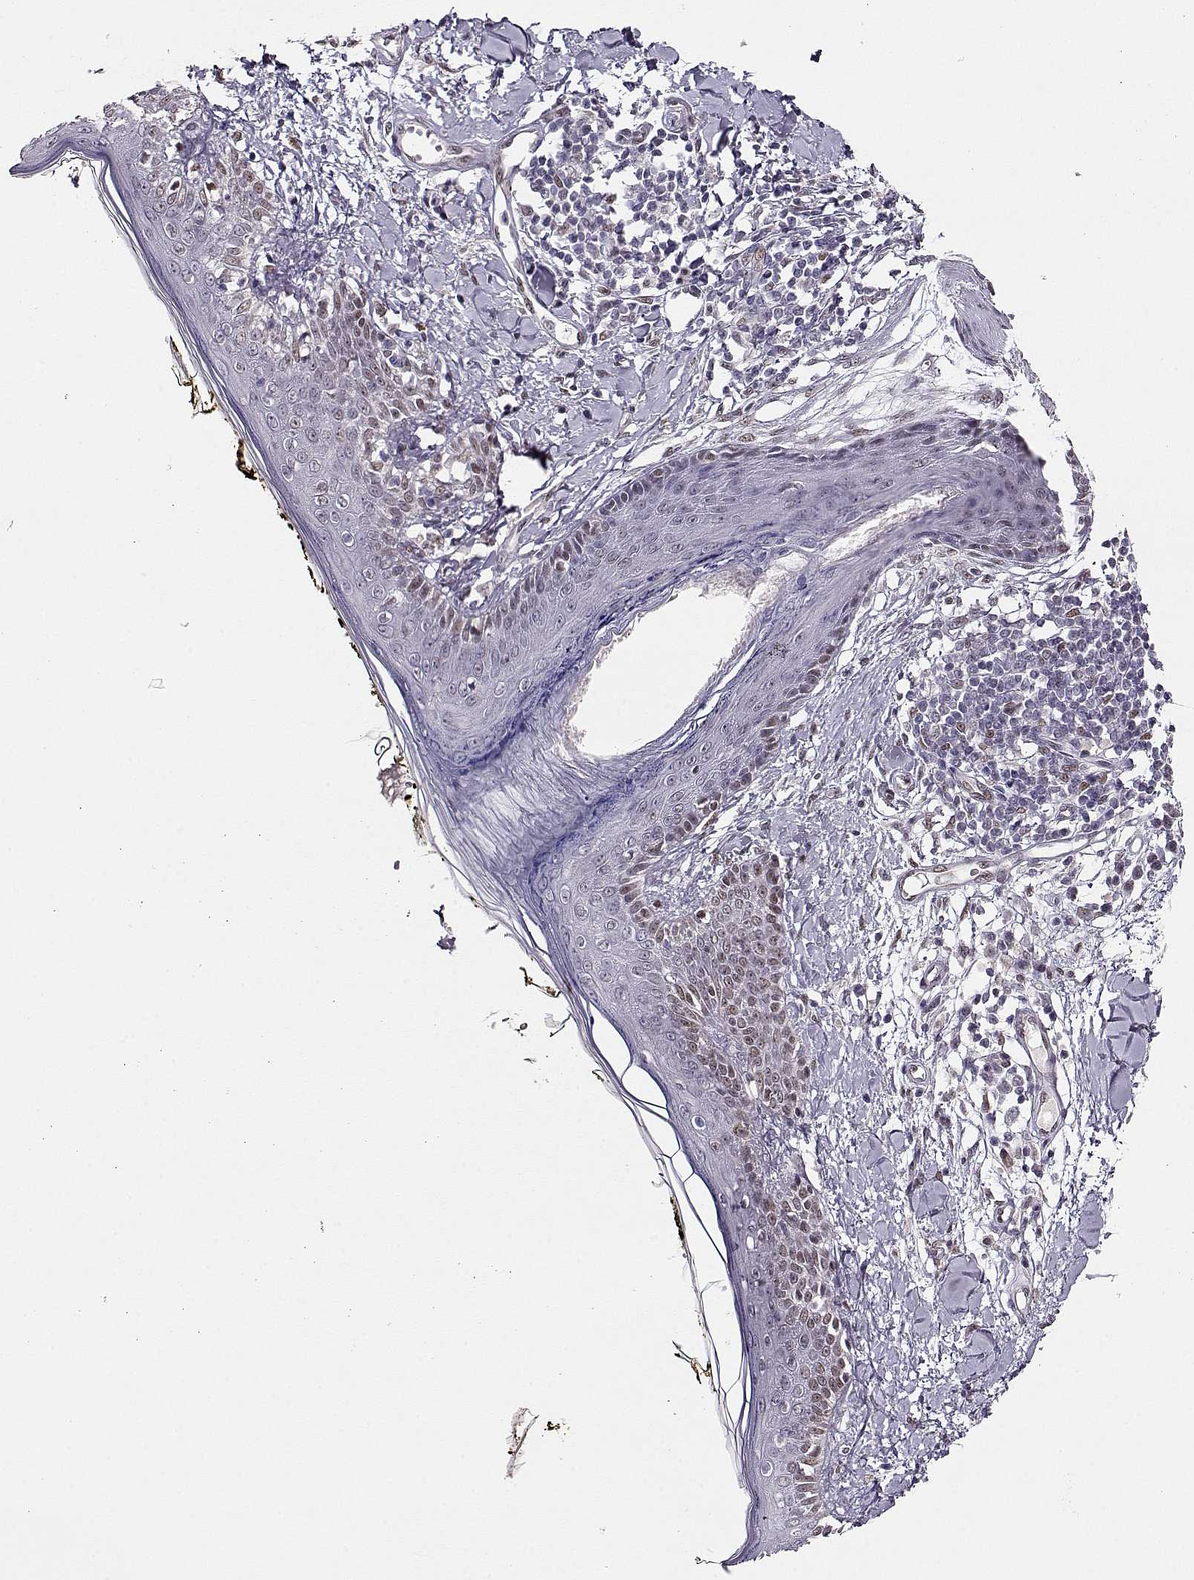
{"staining": {"intensity": "weak", "quantity": "25%-75%", "location": "nuclear"}, "tissue": "skin", "cell_type": "Fibroblasts", "image_type": "normal", "snomed": [{"axis": "morphology", "description": "Normal tissue, NOS"}, {"axis": "topography", "description": "Skin"}], "caption": "Immunohistochemistry of normal human skin demonstrates low levels of weak nuclear positivity in approximately 25%-75% of fibroblasts.", "gene": "POLI", "patient": {"sex": "male", "age": 76}}